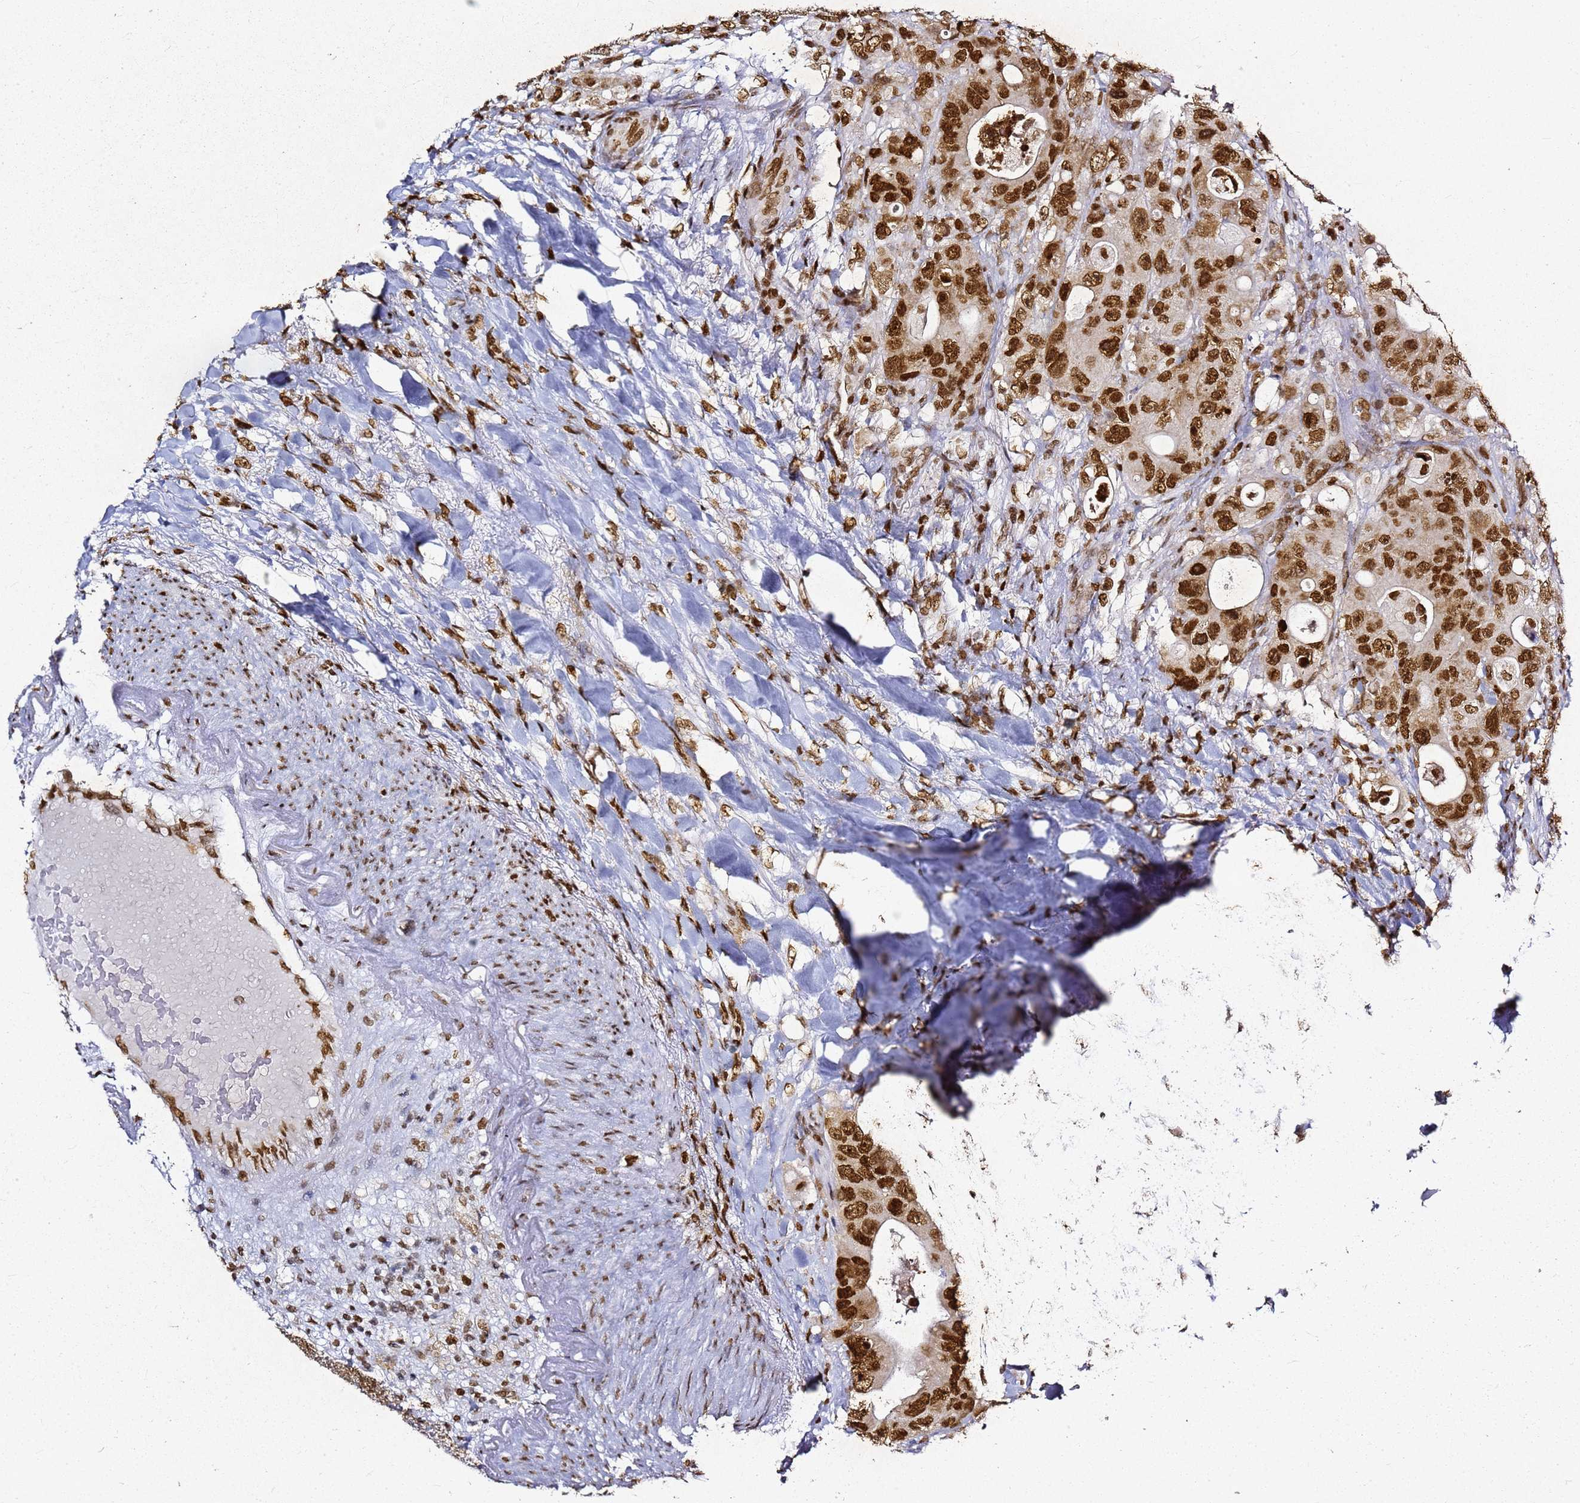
{"staining": {"intensity": "strong", "quantity": ">75%", "location": "nuclear"}, "tissue": "colorectal cancer", "cell_type": "Tumor cells", "image_type": "cancer", "snomed": [{"axis": "morphology", "description": "Adenocarcinoma, NOS"}, {"axis": "topography", "description": "Colon"}], "caption": "DAB immunohistochemical staining of colorectal cancer shows strong nuclear protein expression in approximately >75% of tumor cells.", "gene": "APEX1", "patient": {"sex": "female", "age": 46}}